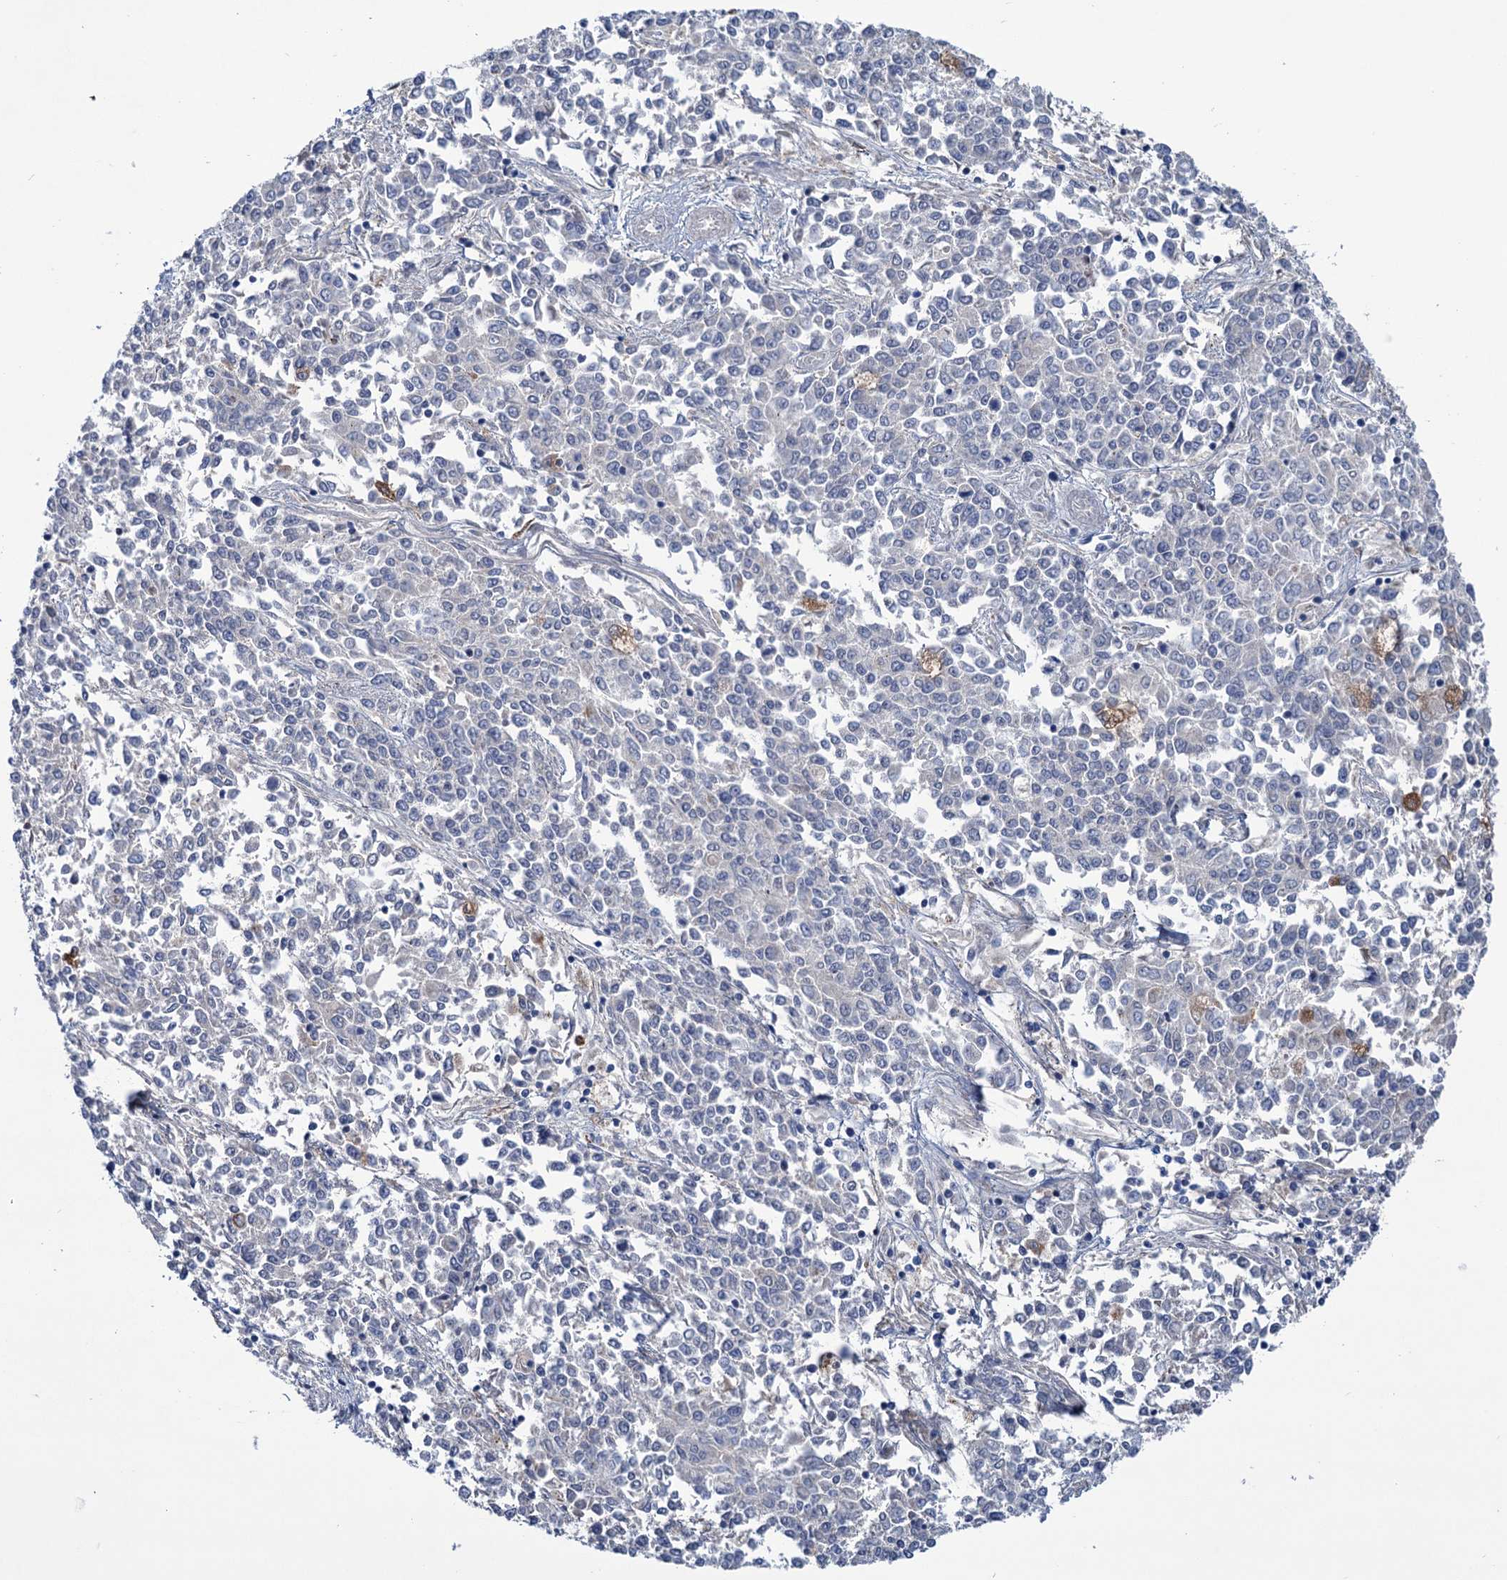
{"staining": {"intensity": "negative", "quantity": "none", "location": "none"}, "tissue": "endometrial cancer", "cell_type": "Tumor cells", "image_type": "cancer", "snomed": [{"axis": "morphology", "description": "Adenocarcinoma, NOS"}, {"axis": "topography", "description": "Endometrium"}], "caption": "High magnification brightfield microscopy of endometrial cancer (adenocarcinoma) stained with DAB (brown) and counterstained with hematoxylin (blue): tumor cells show no significant staining.", "gene": "LPIN1", "patient": {"sex": "female", "age": 50}}